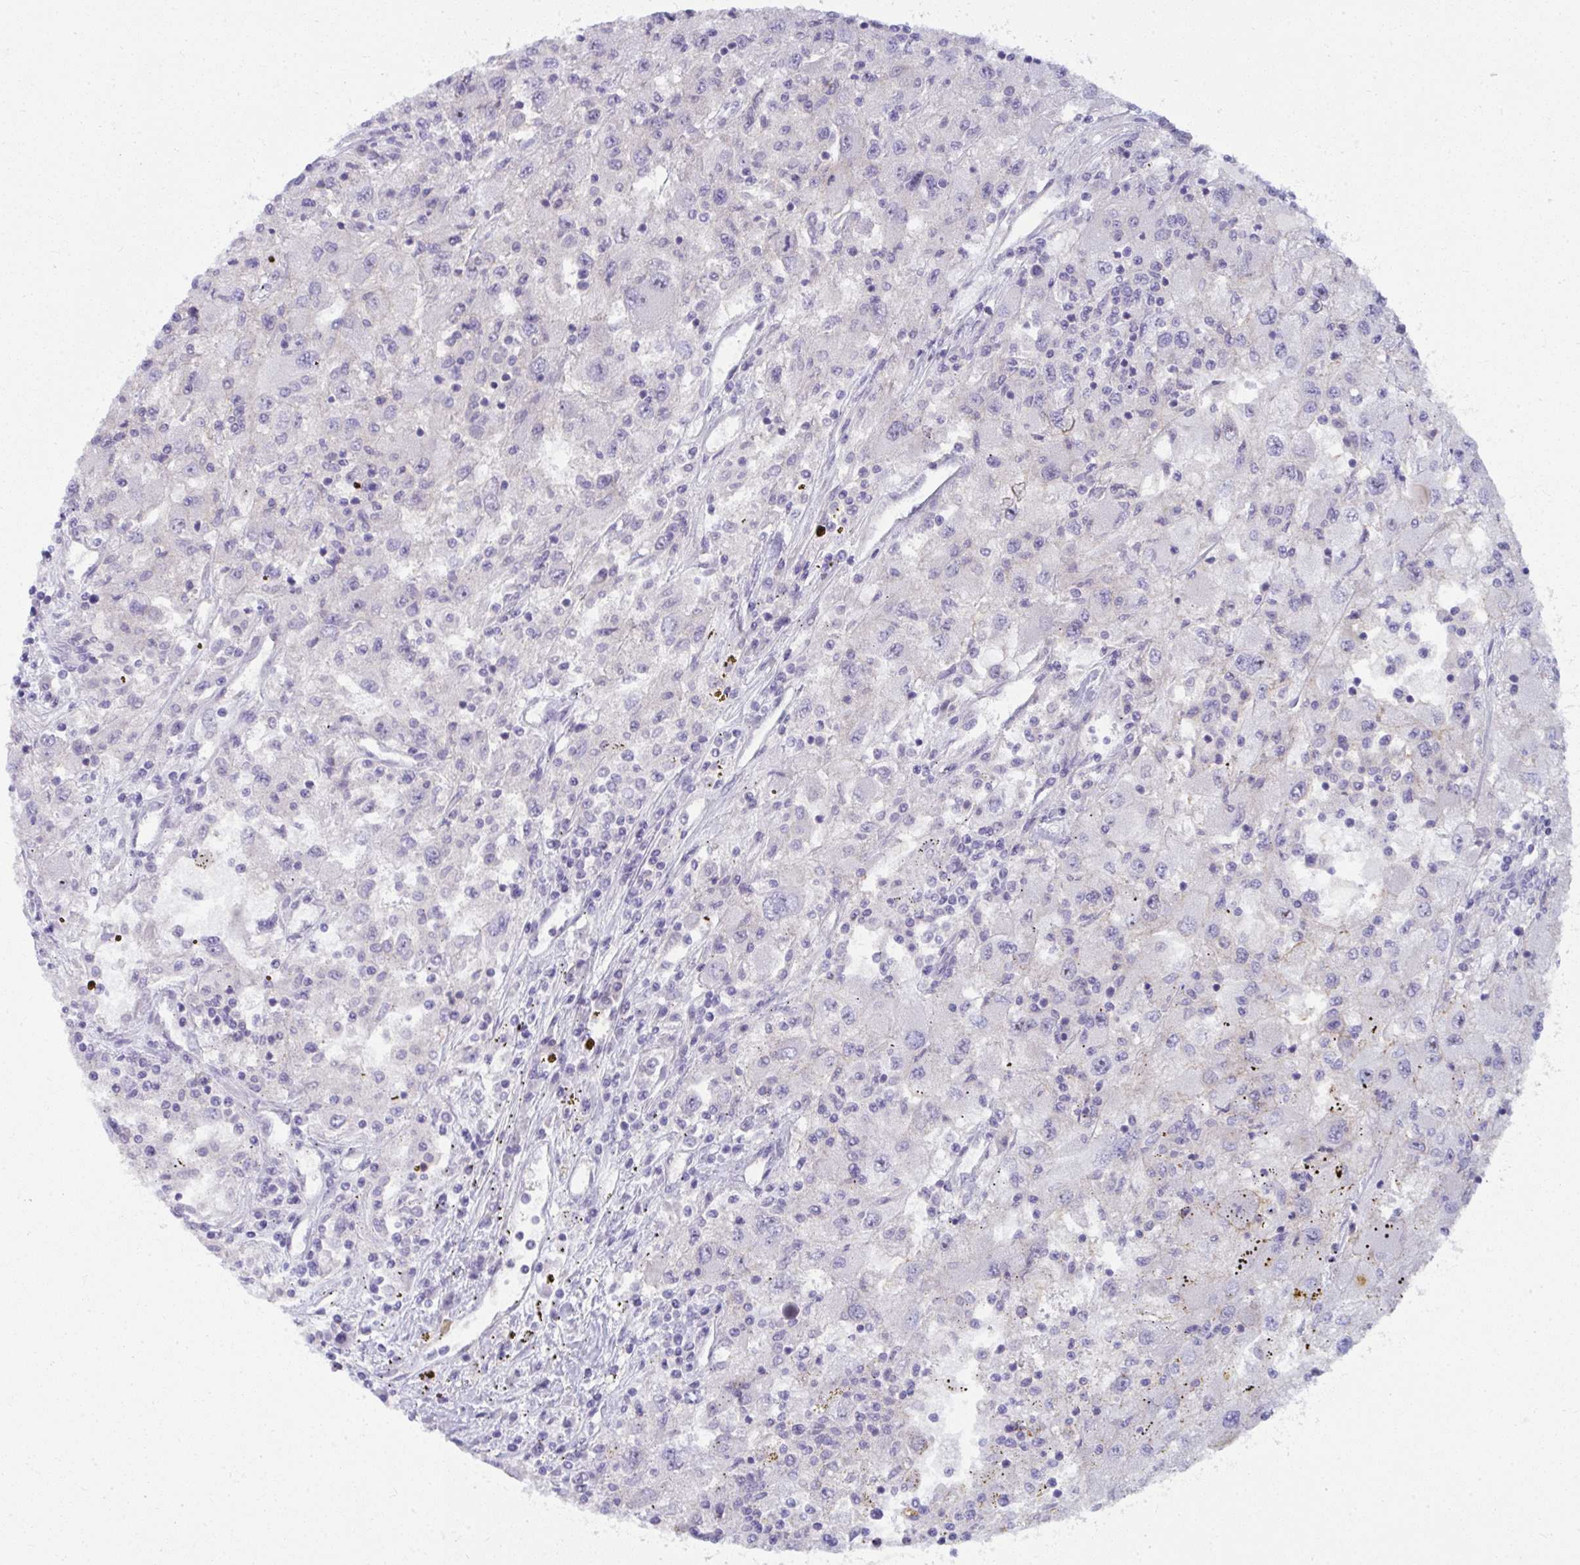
{"staining": {"intensity": "negative", "quantity": "none", "location": "none"}, "tissue": "renal cancer", "cell_type": "Tumor cells", "image_type": "cancer", "snomed": [{"axis": "morphology", "description": "Adenocarcinoma, NOS"}, {"axis": "topography", "description": "Kidney"}], "caption": "Tumor cells are negative for protein expression in human renal cancer (adenocarcinoma).", "gene": "MUS81", "patient": {"sex": "female", "age": 67}}